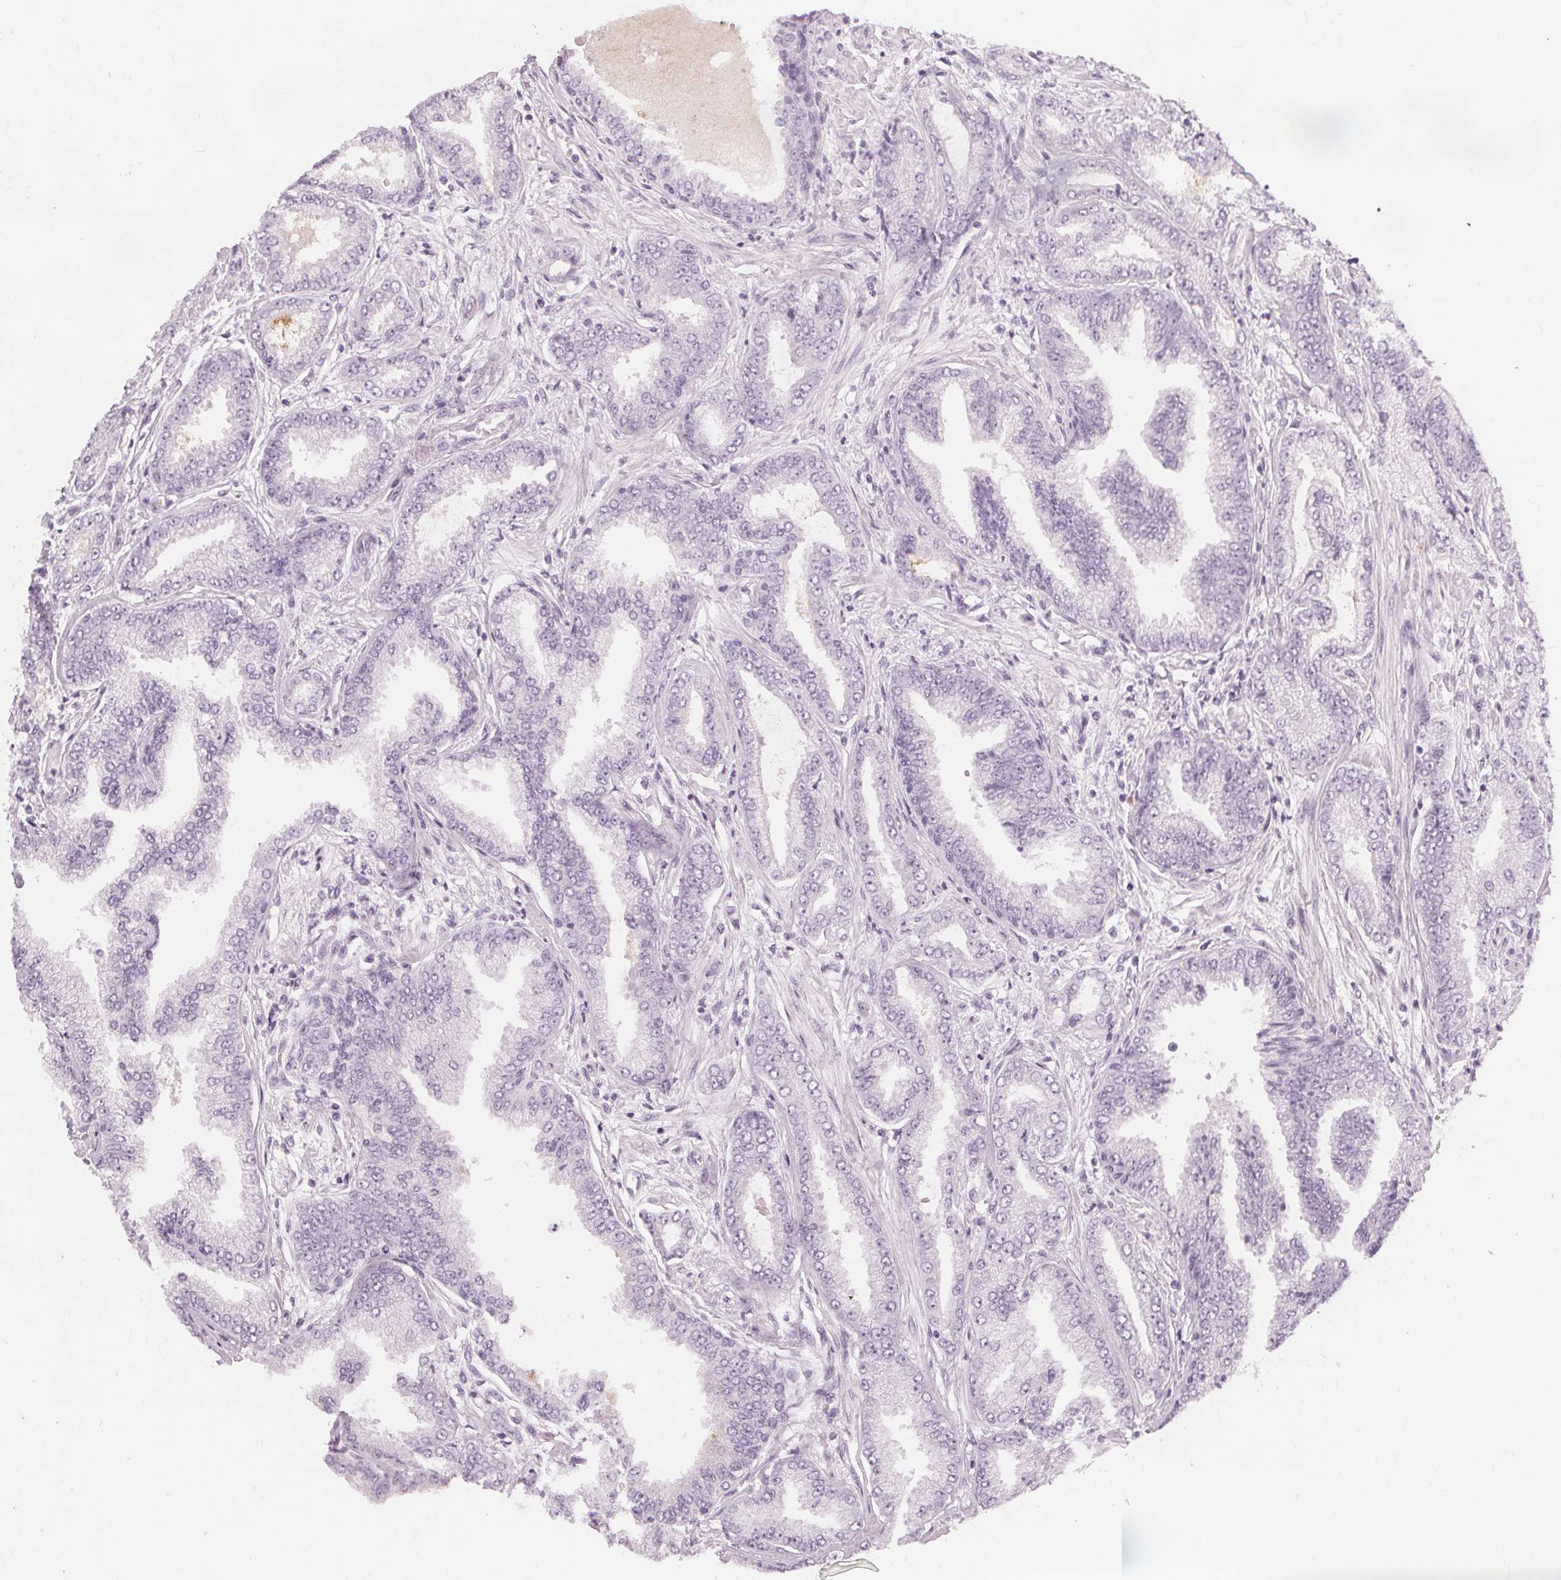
{"staining": {"intensity": "negative", "quantity": "none", "location": "none"}, "tissue": "prostate cancer", "cell_type": "Tumor cells", "image_type": "cancer", "snomed": [{"axis": "morphology", "description": "Adenocarcinoma, Low grade"}, {"axis": "topography", "description": "Prostate"}], "caption": "IHC of low-grade adenocarcinoma (prostate) demonstrates no positivity in tumor cells. Nuclei are stained in blue.", "gene": "MUC12", "patient": {"sex": "male", "age": 55}}